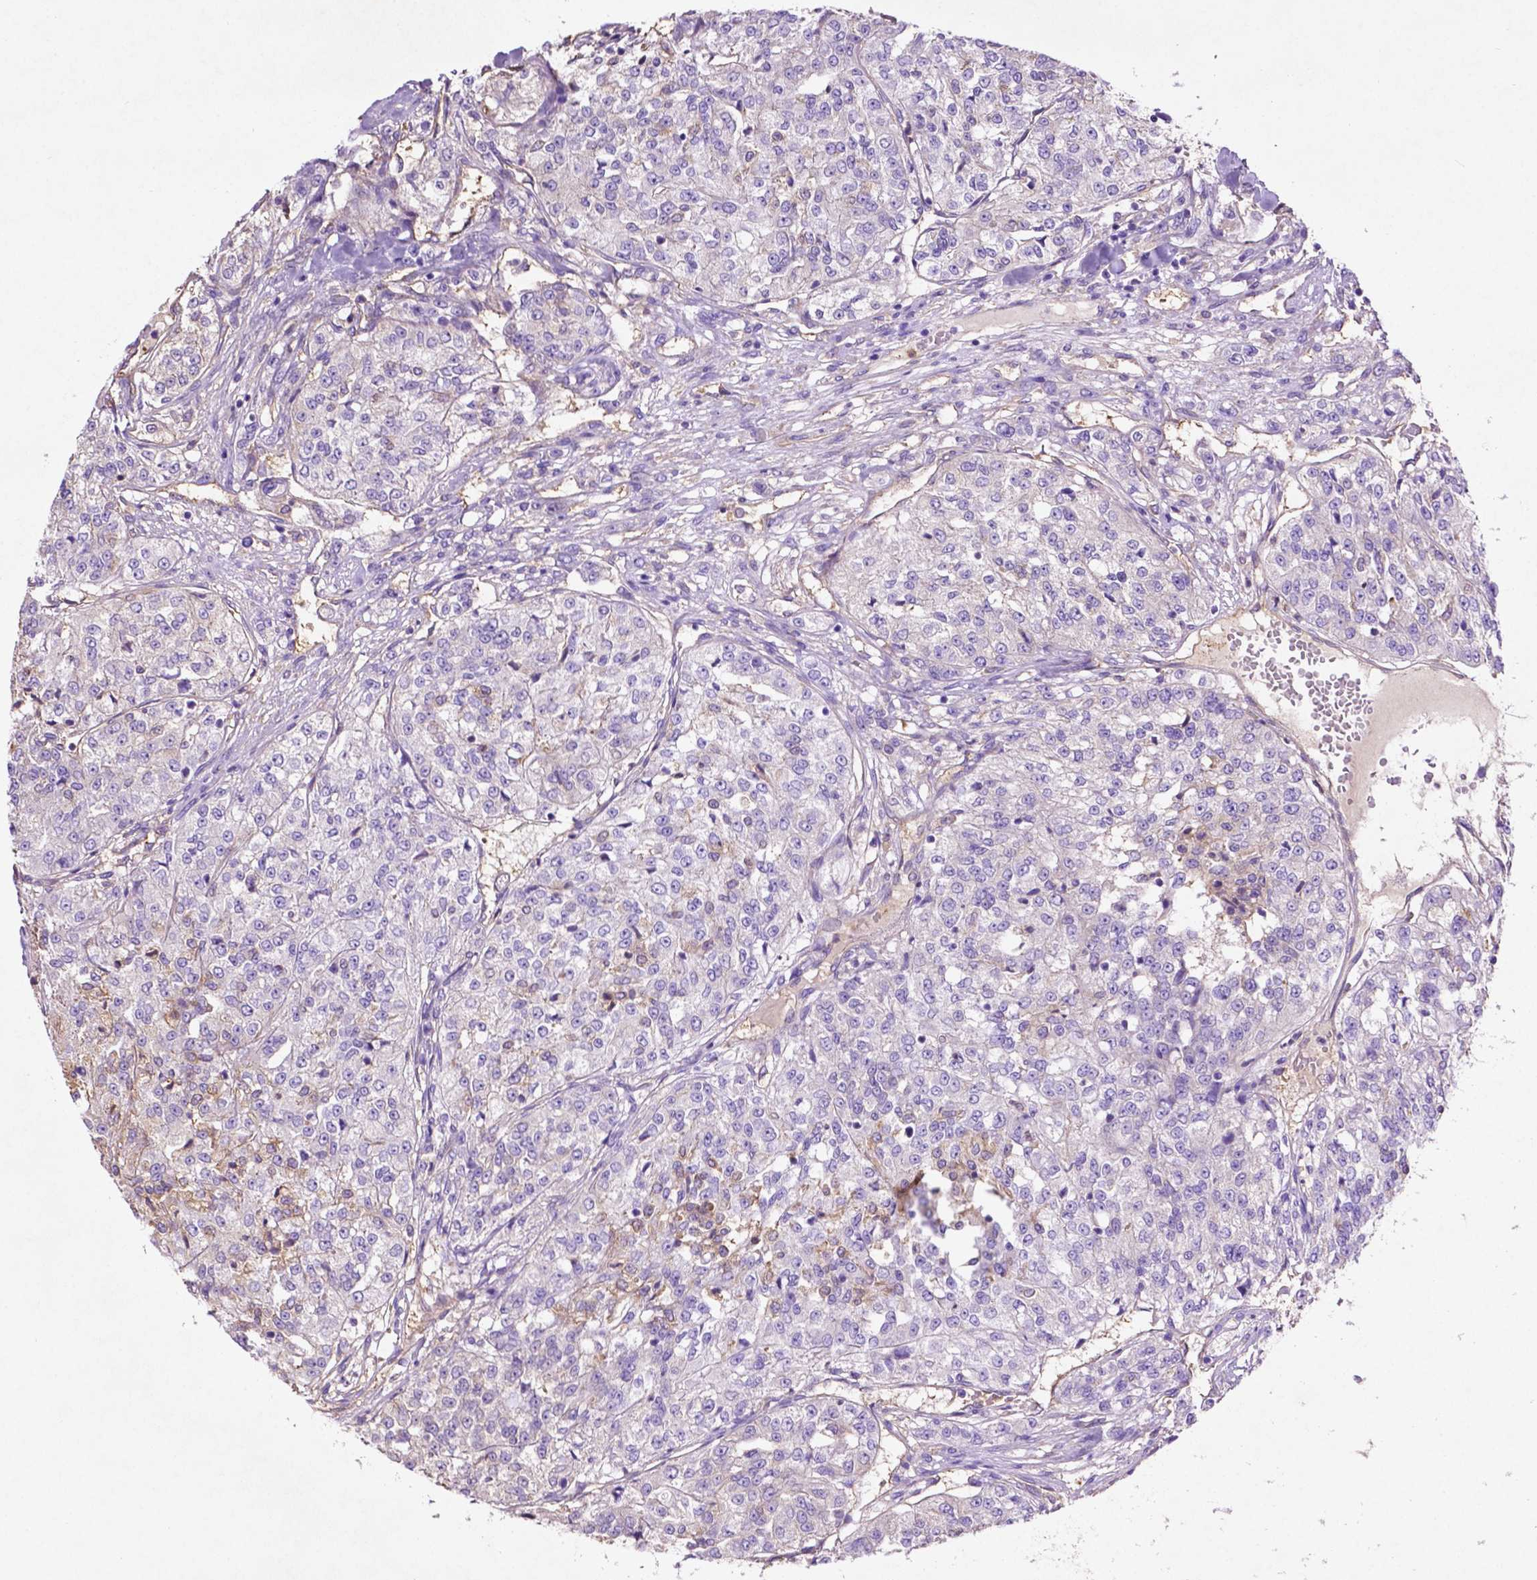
{"staining": {"intensity": "weak", "quantity": "<25%", "location": "cytoplasmic/membranous"}, "tissue": "renal cancer", "cell_type": "Tumor cells", "image_type": "cancer", "snomed": [{"axis": "morphology", "description": "Adenocarcinoma, NOS"}, {"axis": "topography", "description": "Kidney"}], "caption": "Immunohistochemical staining of human renal cancer reveals no significant staining in tumor cells. The staining is performed using DAB brown chromogen with nuclei counter-stained in using hematoxylin.", "gene": "GDPD5", "patient": {"sex": "female", "age": 63}}